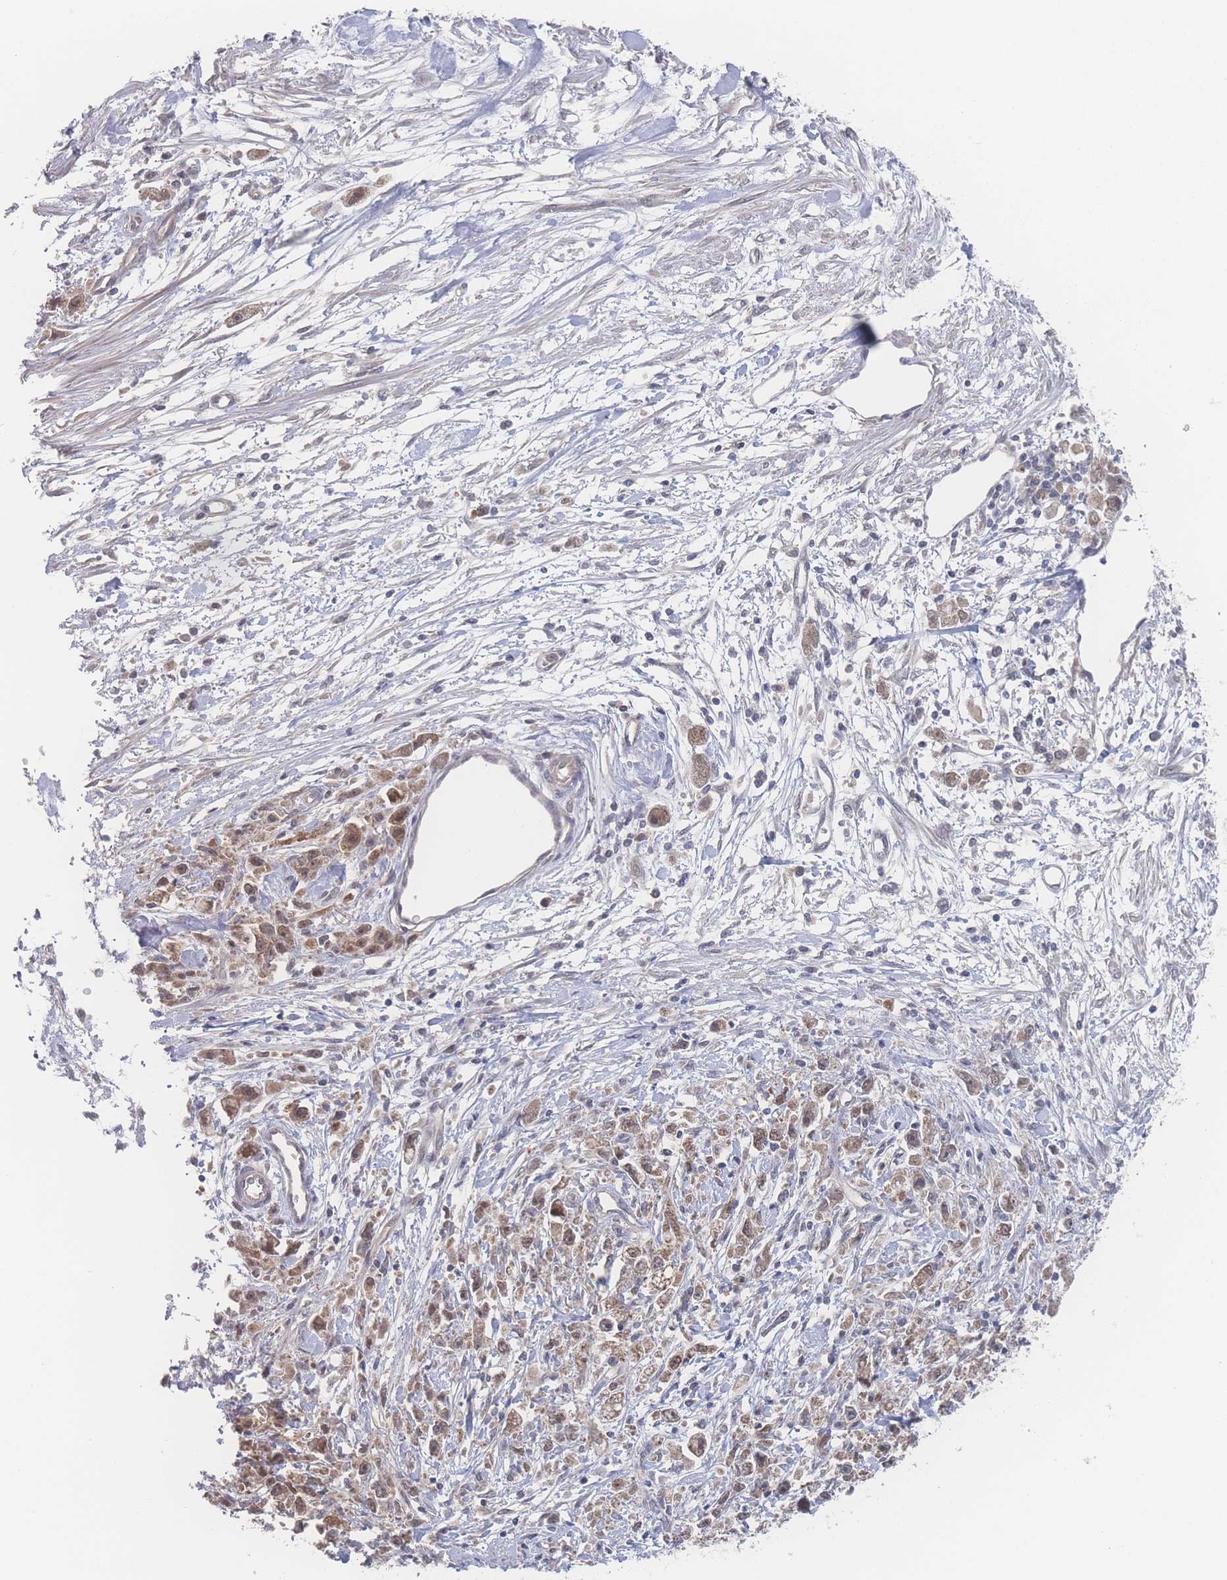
{"staining": {"intensity": "moderate", "quantity": ">75%", "location": "cytoplasmic/membranous,nuclear"}, "tissue": "stomach cancer", "cell_type": "Tumor cells", "image_type": "cancer", "snomed": [{"axis": "morphology", "description": "Adenocarcinoma, NOS"}, {"axis": "topography", "description": "Stomach"}], "caption": "DAB (3,3'-diaminobenzidine) immunohistochemical staining of human stomach adenocarcinoma demonstrates moderate cytoplasmic/membranous and nuclear protein expression in about >75% of tumor cells.", "gene": "NBEAL1", "patient": {"sex": "female", "age": 59}}